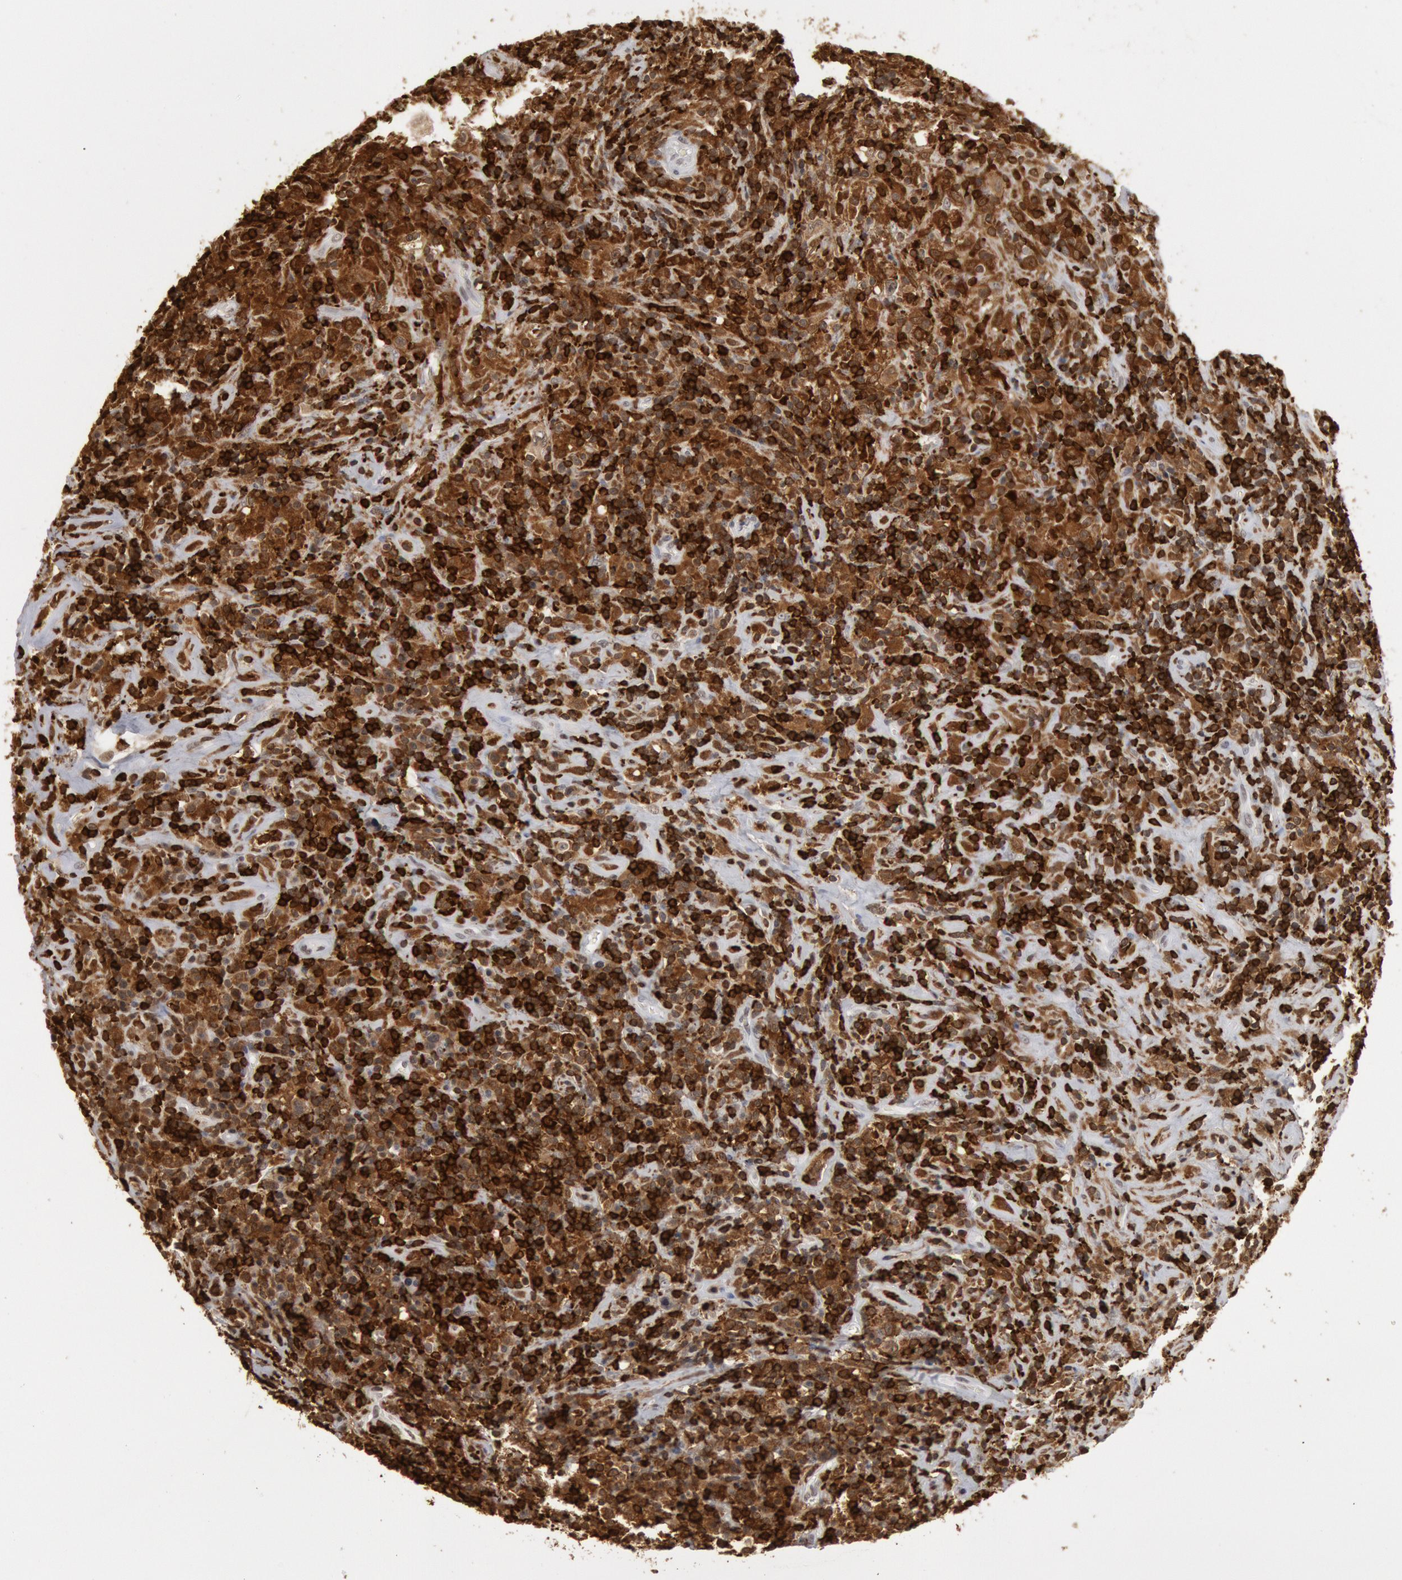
{"staining": {"intensity": "strong", "quantity": ">75%", "location": "cytoplasmic/membranous,nuclear"}, "tissue": "lymphoma", "cell_type": "Tumor cells", "image_type": "cancer", "snomed": [{"axis": "morphology", "description": "Hodgkin's disease, NOS"}, {"axis": "topography", "description": "Lymph node"}], "caption": "A brown stain highlights strong cytoplasmic/membranous and nuclear expression of a protein in lymphoma tumor cells.", "gene": "PTPN6", "patient": {"sex": "male", "age": 46}}